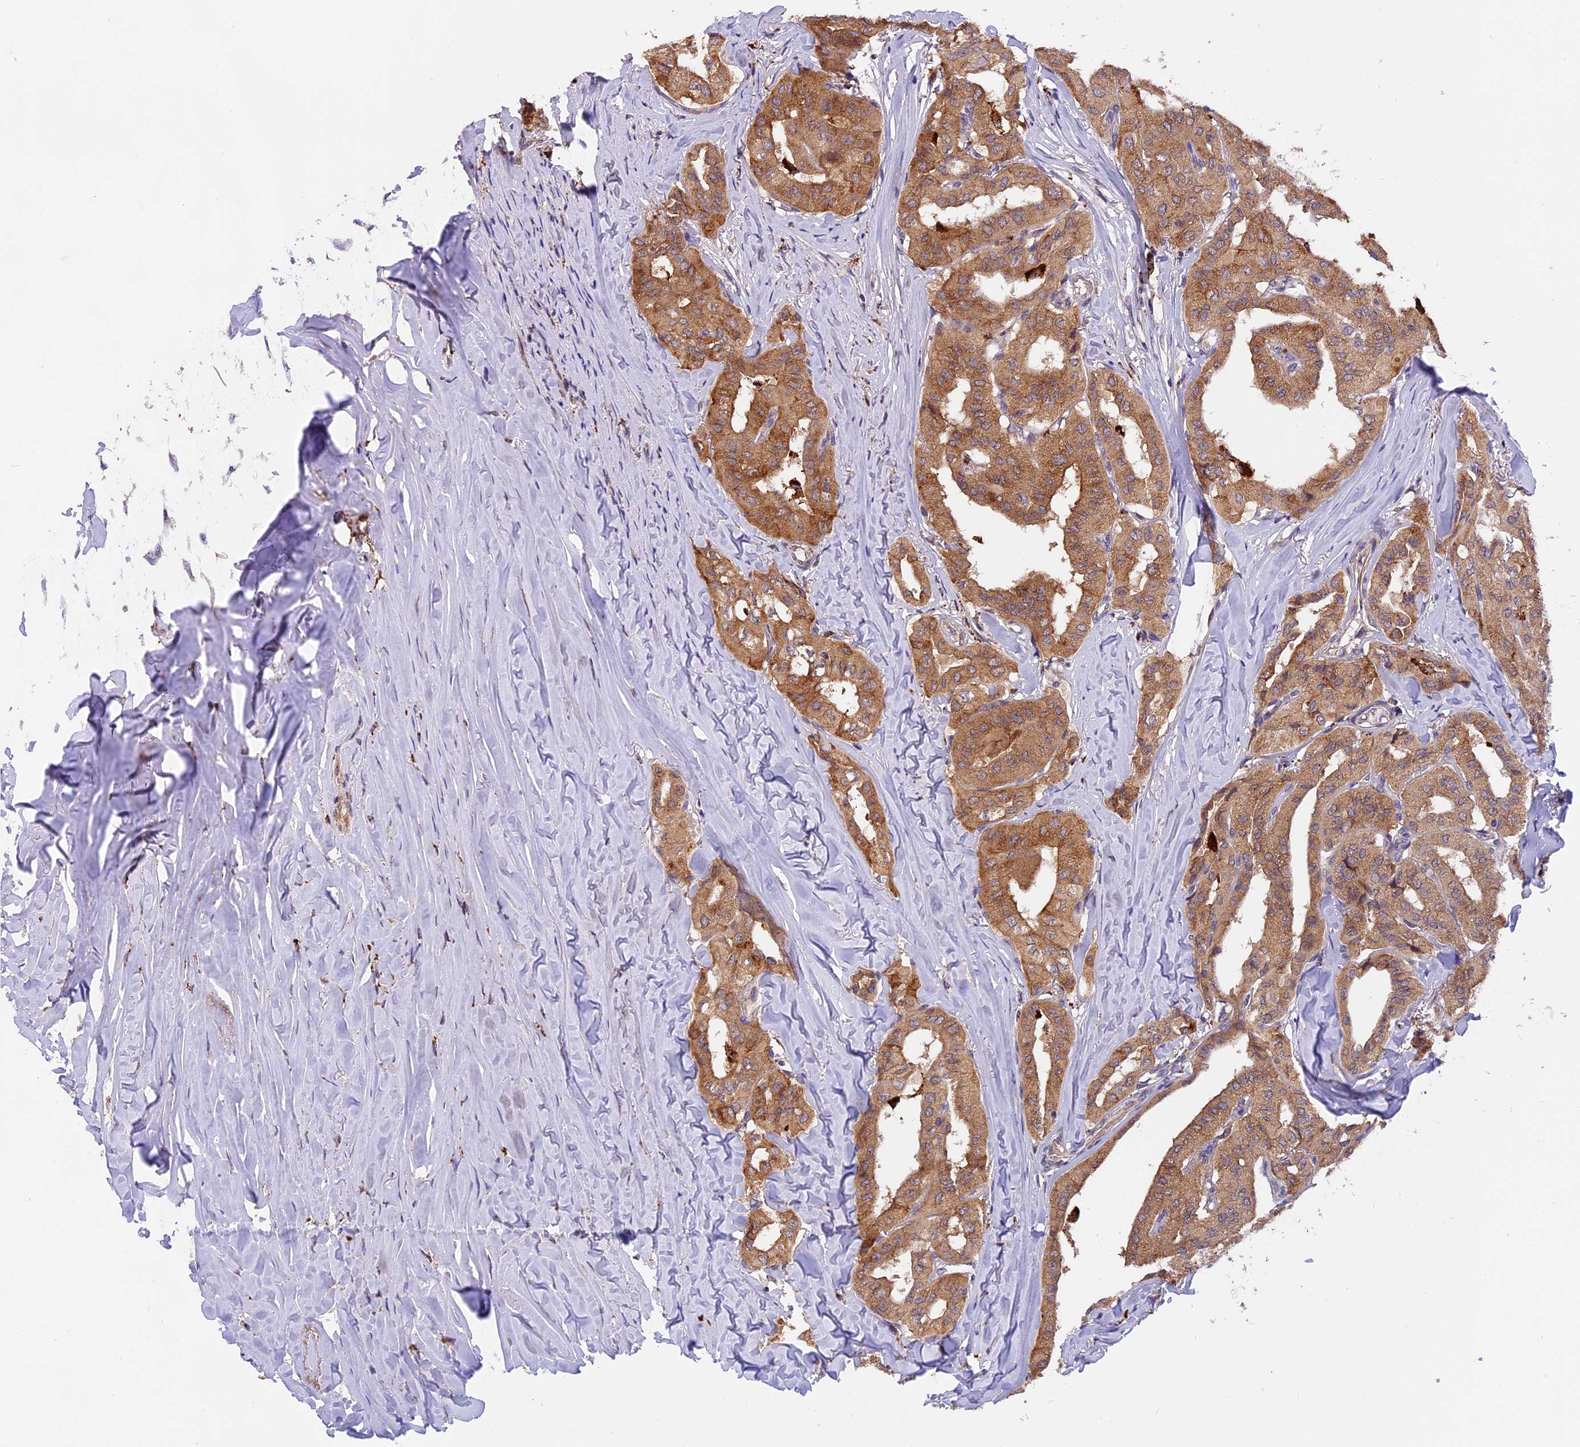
{"staining": {"intensity": "moderate", "quantity": ">75%", "location": "cytoplasmic/membranous"}, "tissue": "thyroid cancer", "cell_type": "Tumor cells", "image_type": "cancer", "snomed": [{"axis": "morphology", "description": "Papillary adenocarcinoma, NOS"}, {"axis": "topography", "description": "Thyroid gland"}], "caption": "Approximately >75% of tumor cells in thyroid cancer (papillary adenocarcinoma) display moderate cytoplasmic/membranous protein positivity as visualized by brown immunohistochemical staining.", "gene": "COPE", "patient": {"sex": "female", "age": 59}}